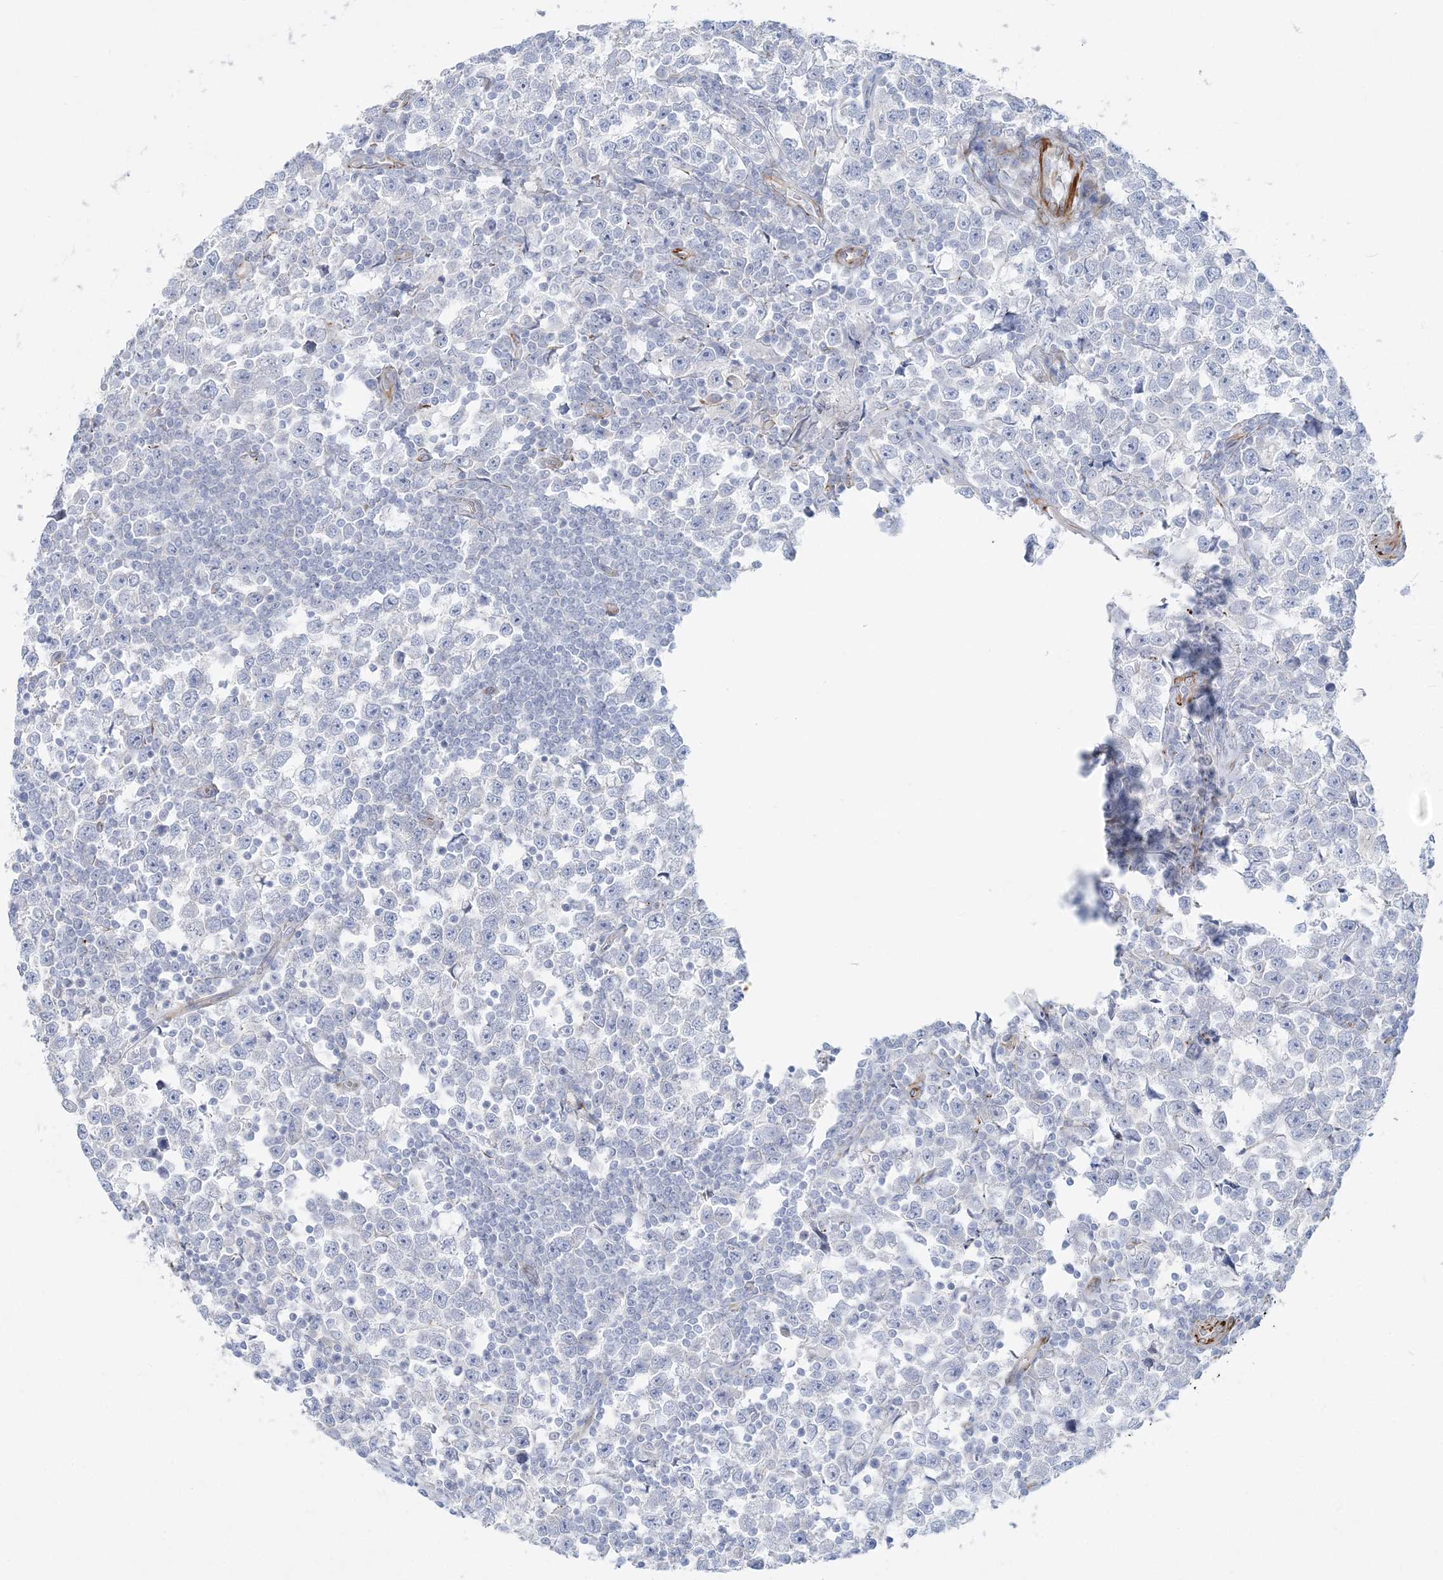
{"staining": {"intensity": "negative", "quantity": "none", "location": "none"}, "tissue": "testis cancer", "cell_type": "Tumor cells", "image_type": "cancer", "snomed": [{"axis": "morphology", "description": "Normal tissue, NOS"}, {"axis": "morphology", "description": "Seminoma, NOS"}, {"axis": "topography", "description": "Testis"}], "caption": "This histopathology image is of seminoma (testis) stained with immunohistochemistry to label a protein in brown with the nuclei are counter-stained blue. There is no staining in tumor cells.", "gene": "PPIL6", "patient": {"sex": "male", "age": 43}}